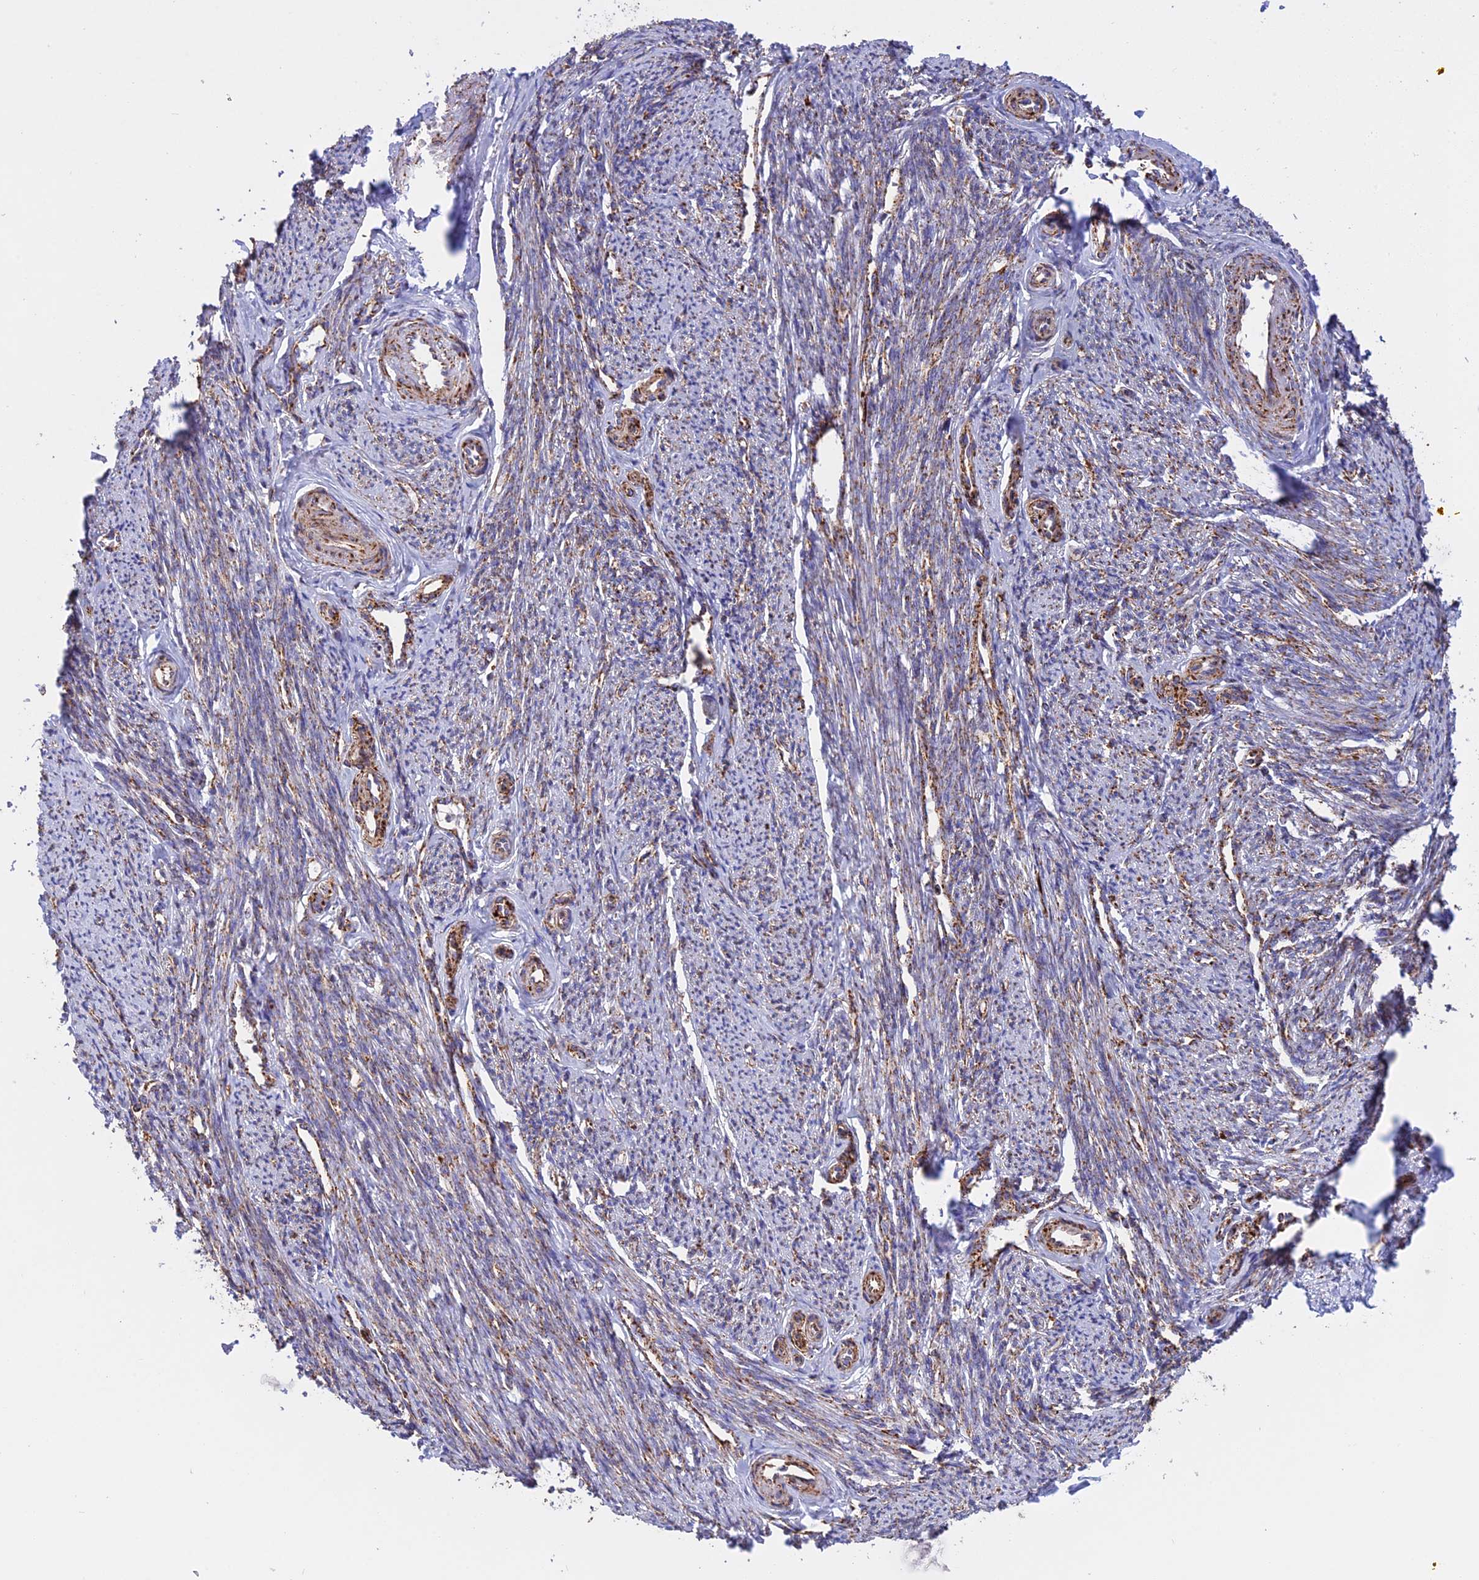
{"staining": {"intensity": "moderate", "quantity": ">75%", "location": "cytoplasmic/membranous"}, "tissue": "smooth muscle", "cell_type": "Smooth muscle cells", "image_type": "normal", "snomed": [{"axis": "morphology", "description": "Normal tissue, NOS"}, {"axis": "topography", "description": "Smooth muscle"}, {"axis": "topography", "description": "Uterus"}], "caption": "This is an image of immunohistochemistry (IHC) staining of benign smooth muscle, which shows moderate expression in the cytoplasmic/membranous of smooth muscle cells.", "gene": "UQCRB", "patient": {"sex": "female", "age": 59}}